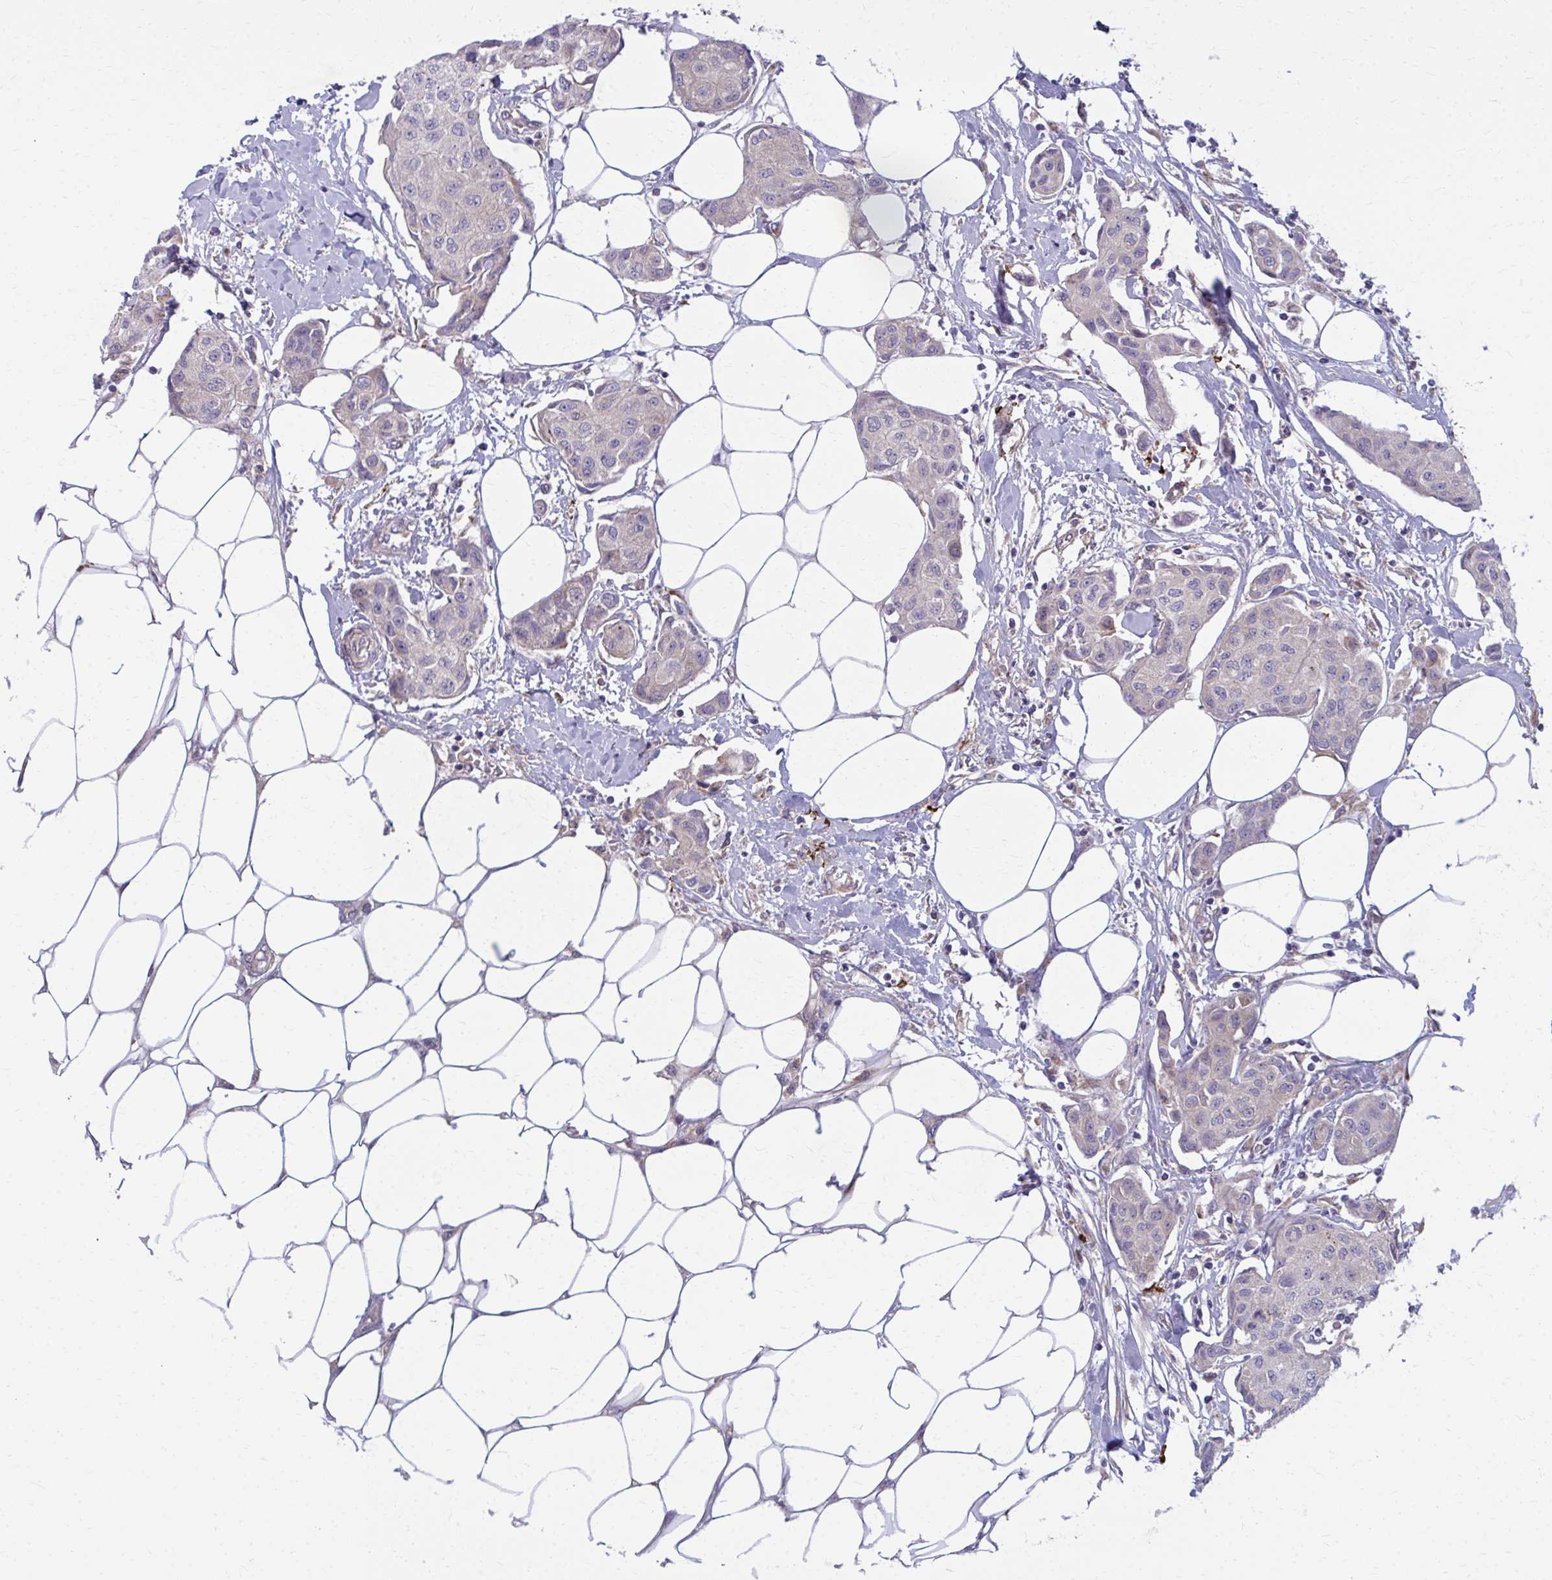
{"staining": {"intensity": "negative", "quantity": "none", "location": "none"}, "tissue": "breast cancer", "cell_type": "Tumor cells", "image_type": "cancer", "snomed": [{"axis": "morphology", "description": "Duct carcinoma"}, {"axis": "topography", "description": "Breast"}, {"axis": "topography", "description": "Lymph node"}], "caption": "Tumor cells are negative for protein expression in human breast cancer (infiltrating ductal carcinoma).", "gene": "CEMP1", "patient": {"sex": "female", "age": 80}}